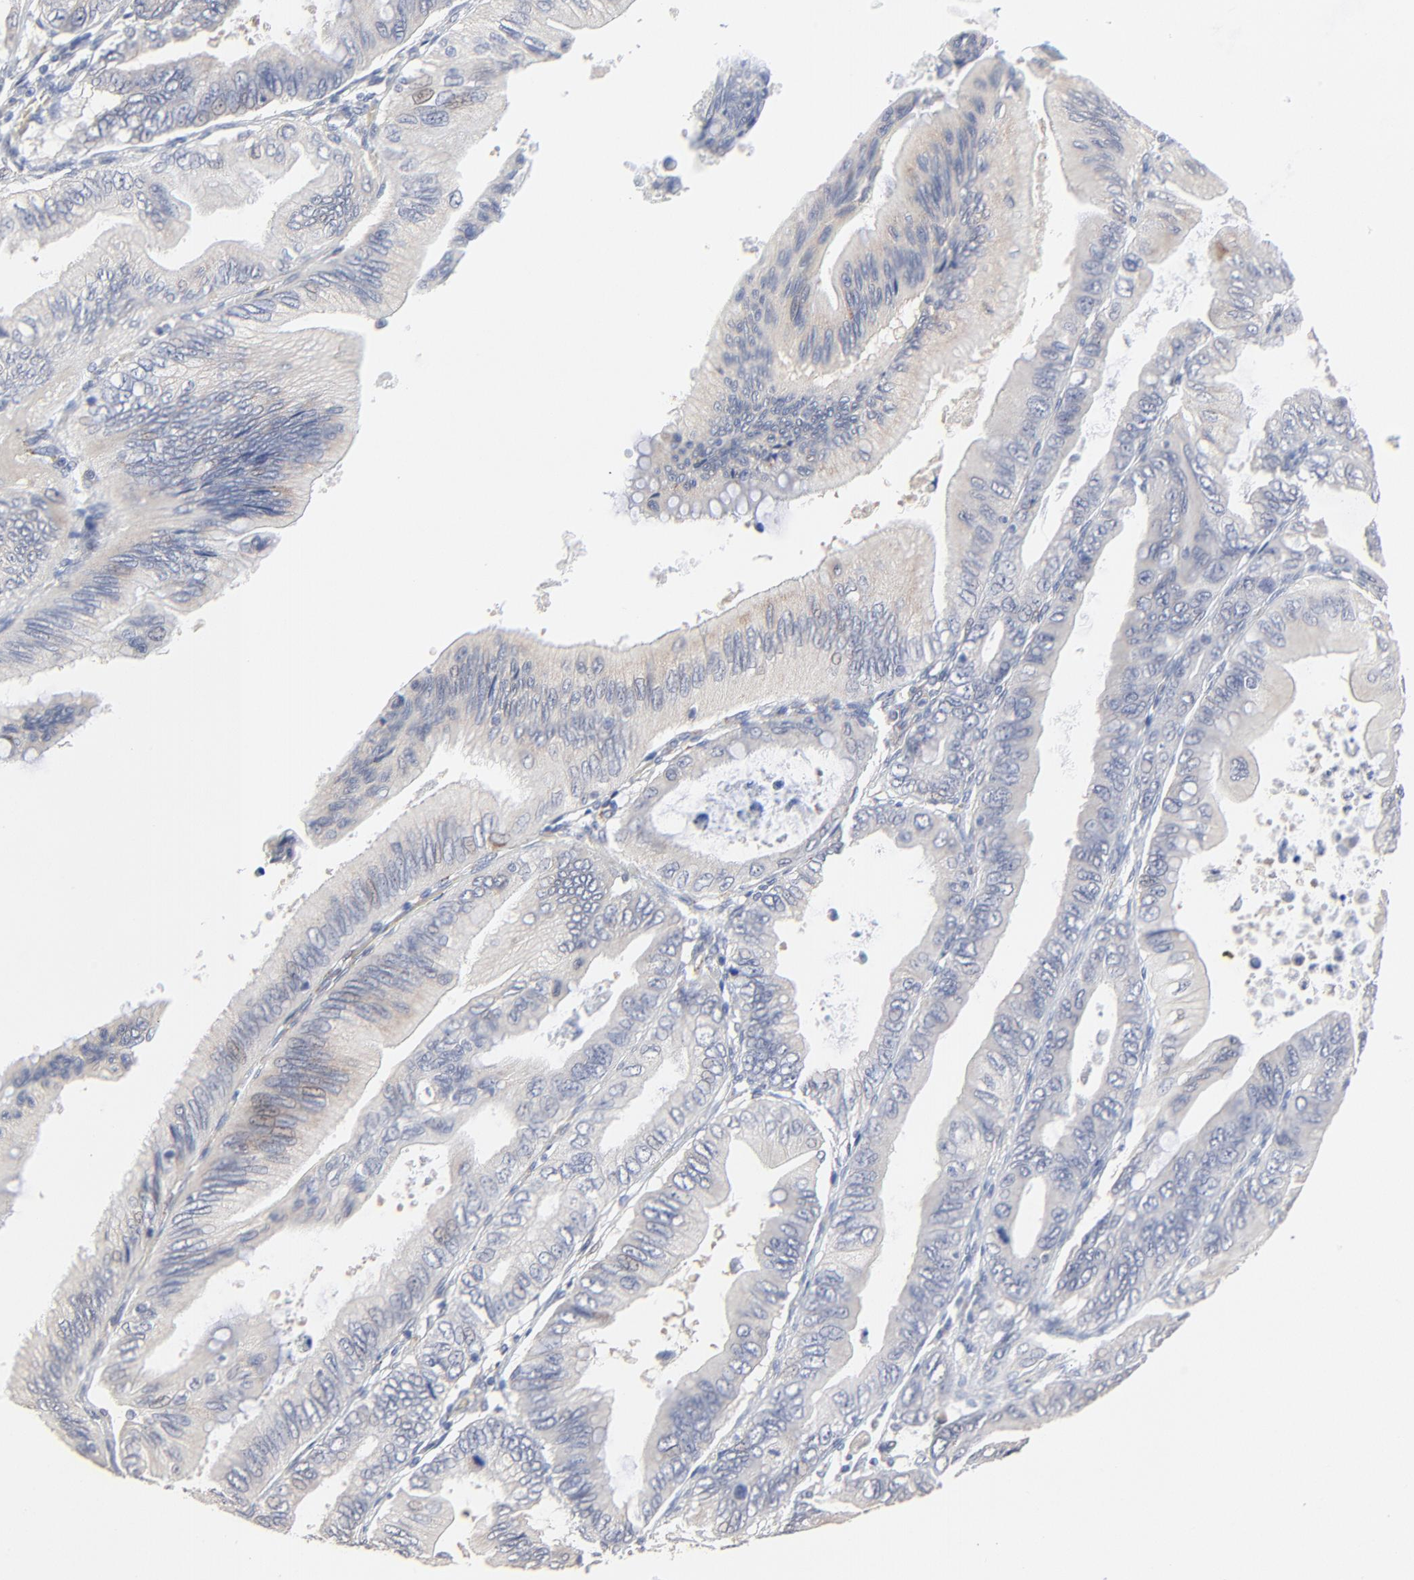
{"staining": {"intensity": "weak", "quantity": "25%-75%", "location": "cytoplasmic/membranous"}, "tissue": "pancreatic cancer", "cell_type": "Tumor cells", "image_type": "cancer", "snomed": [{"axis": "morphology", "description": "Adenocarcinoma, NOS"}, {"axis": "topography", "description": "Pancreas"}], "caption": "Protein analysis of pancreatic cancer (adenocarcinoma) tissue shows weak cytoplasmic/membranous expression in about 25%-75% of tumor cells.", "gene": "FANCB", "patient": {"sex": "female", "age": 66}}